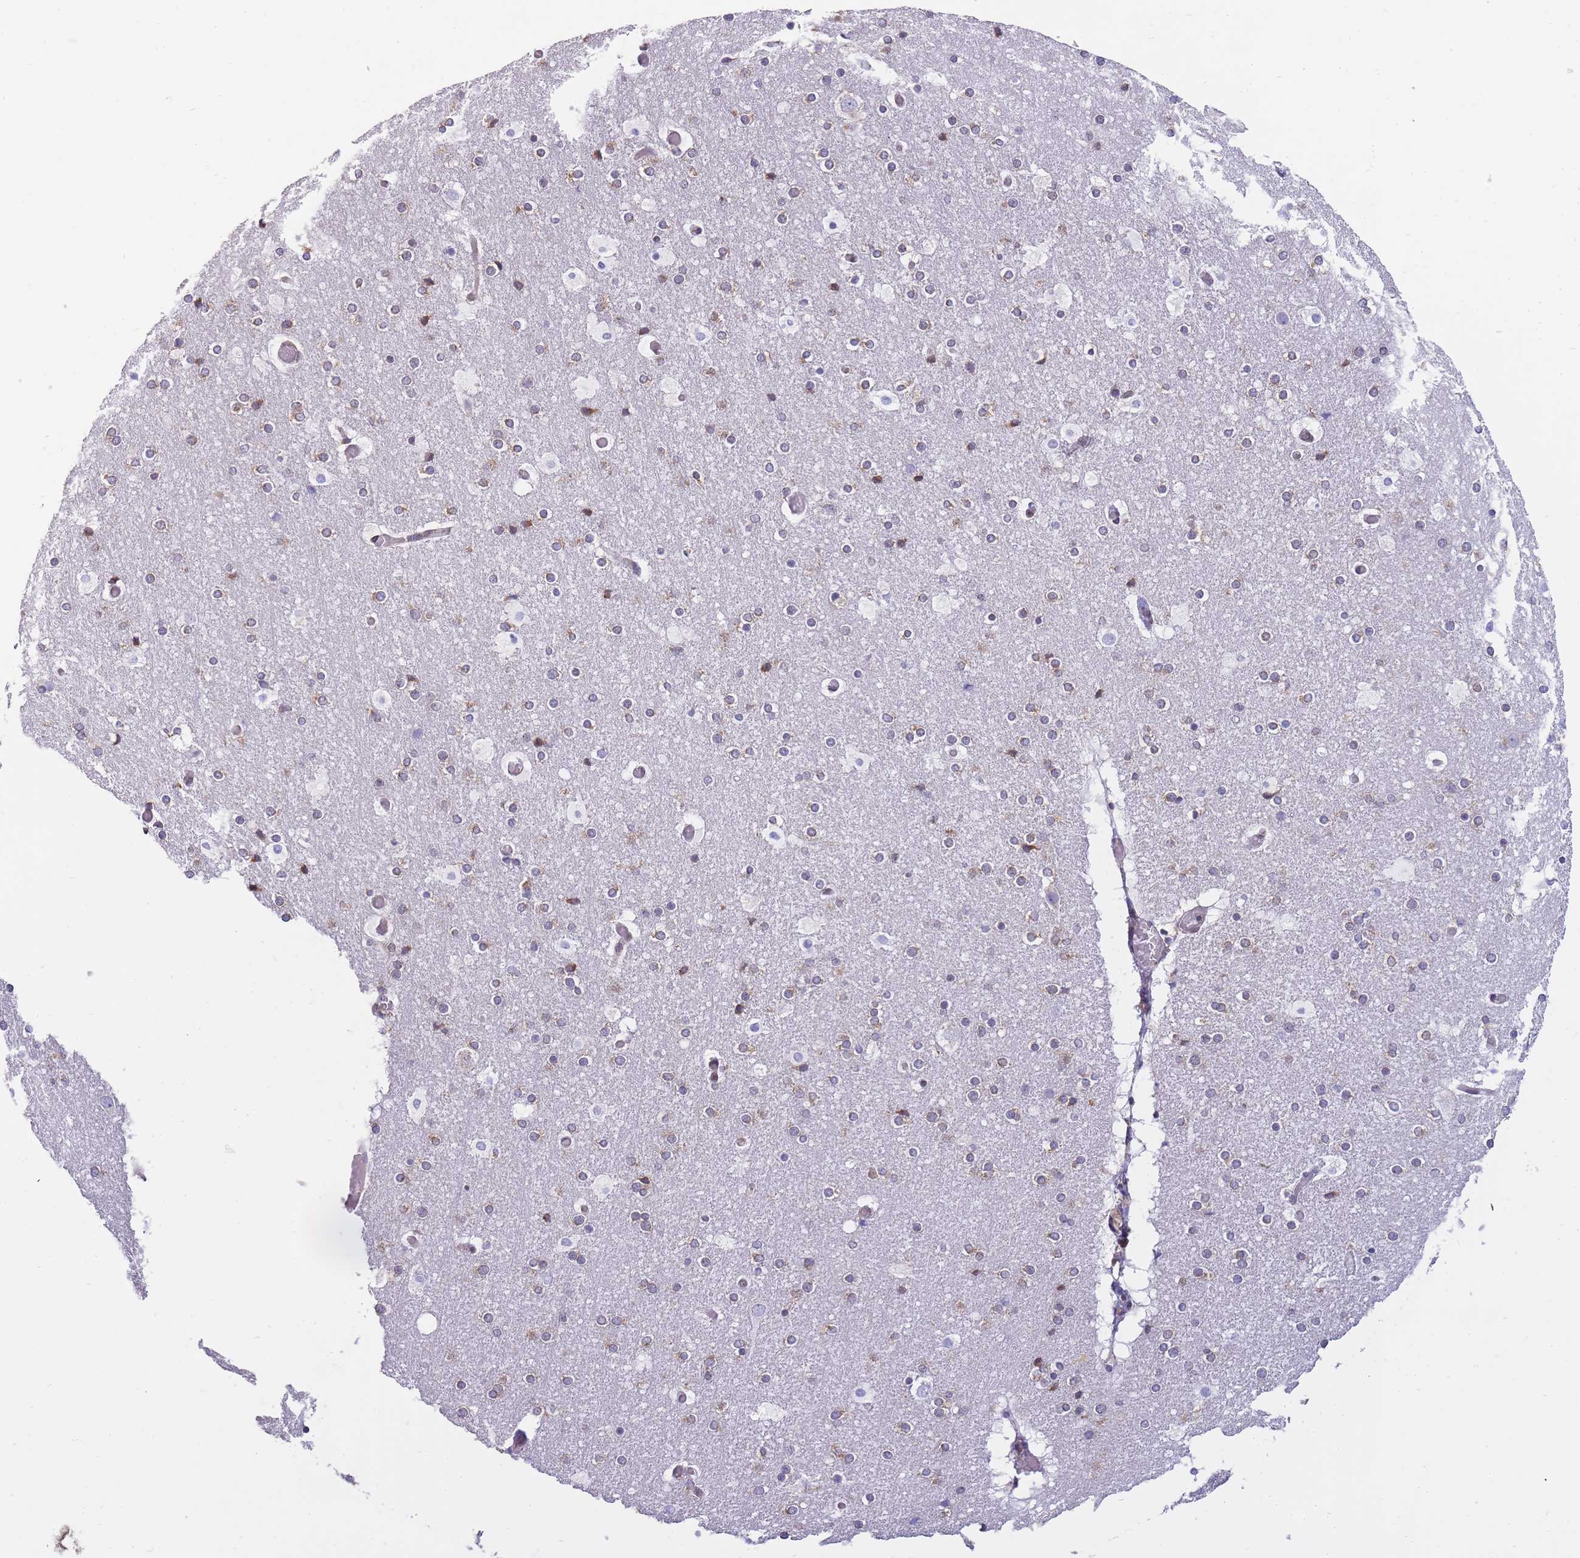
{"staining": {"intensity": "negative", "quantity": "none", "location": "none"}, "tissue": "cerebral cortex", "cell_type": "Endothelial cells", "image_type": "normal", "snomed": [{"axis": "morphology", "description": "Normal tissue, NOS"}, {"axis": "topography", "description": "Cerebral cortex"}], "caption": "Immunohistochemical staining of benign cerebral cortex reveals no significant expression in endothelial cells.", "gene": "ZNF662", "patient": {"sex": "male", "age": 57}}